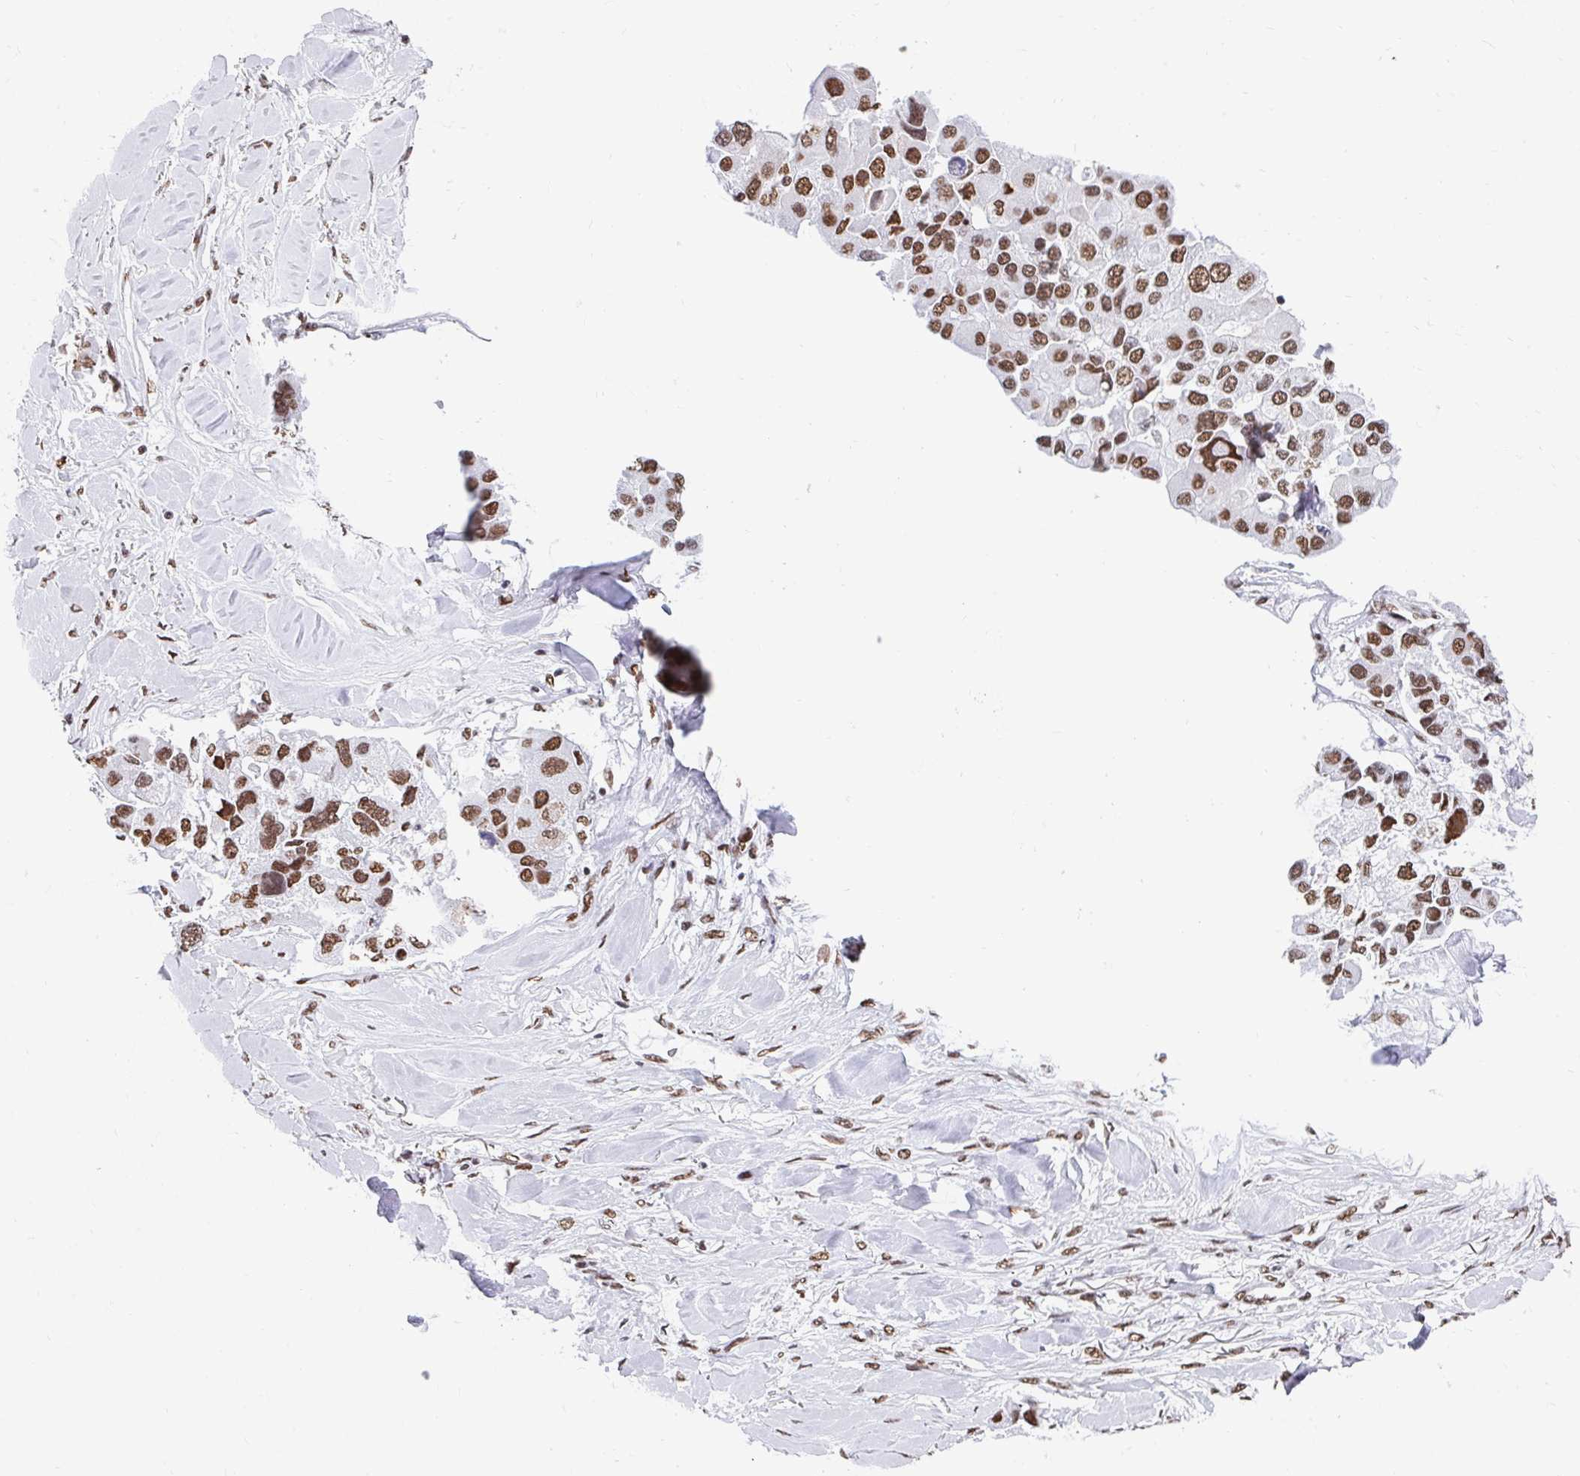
{"staining": {"intensity": "moderate", "quantity": ">75%", "location": "nuclear"}, "tissue": "lung cancer", "cell_type": "Tumor cells", "image_type": "cancer", "snomed": [{"axis": "morphology", "description": "Adenocarcinoma, NOS"}, {"axis": "topography", "description": "Lung"}], "caption": "Immunohistochemistry staining of lung cancer (adenocarcinoma), which displays medium levels of moderate nuclear positivity in approximately >75% of tumor cells indicating moderate nuclear protein positivity. The staining was performed using DAB (3,3'-diaminobenzidine) (brown) for protein detection and nuclei were counterstained in hematoxylin (blue).", "gene": "KHDRBS1", "patient": {"sex": "female", "age": 54}}